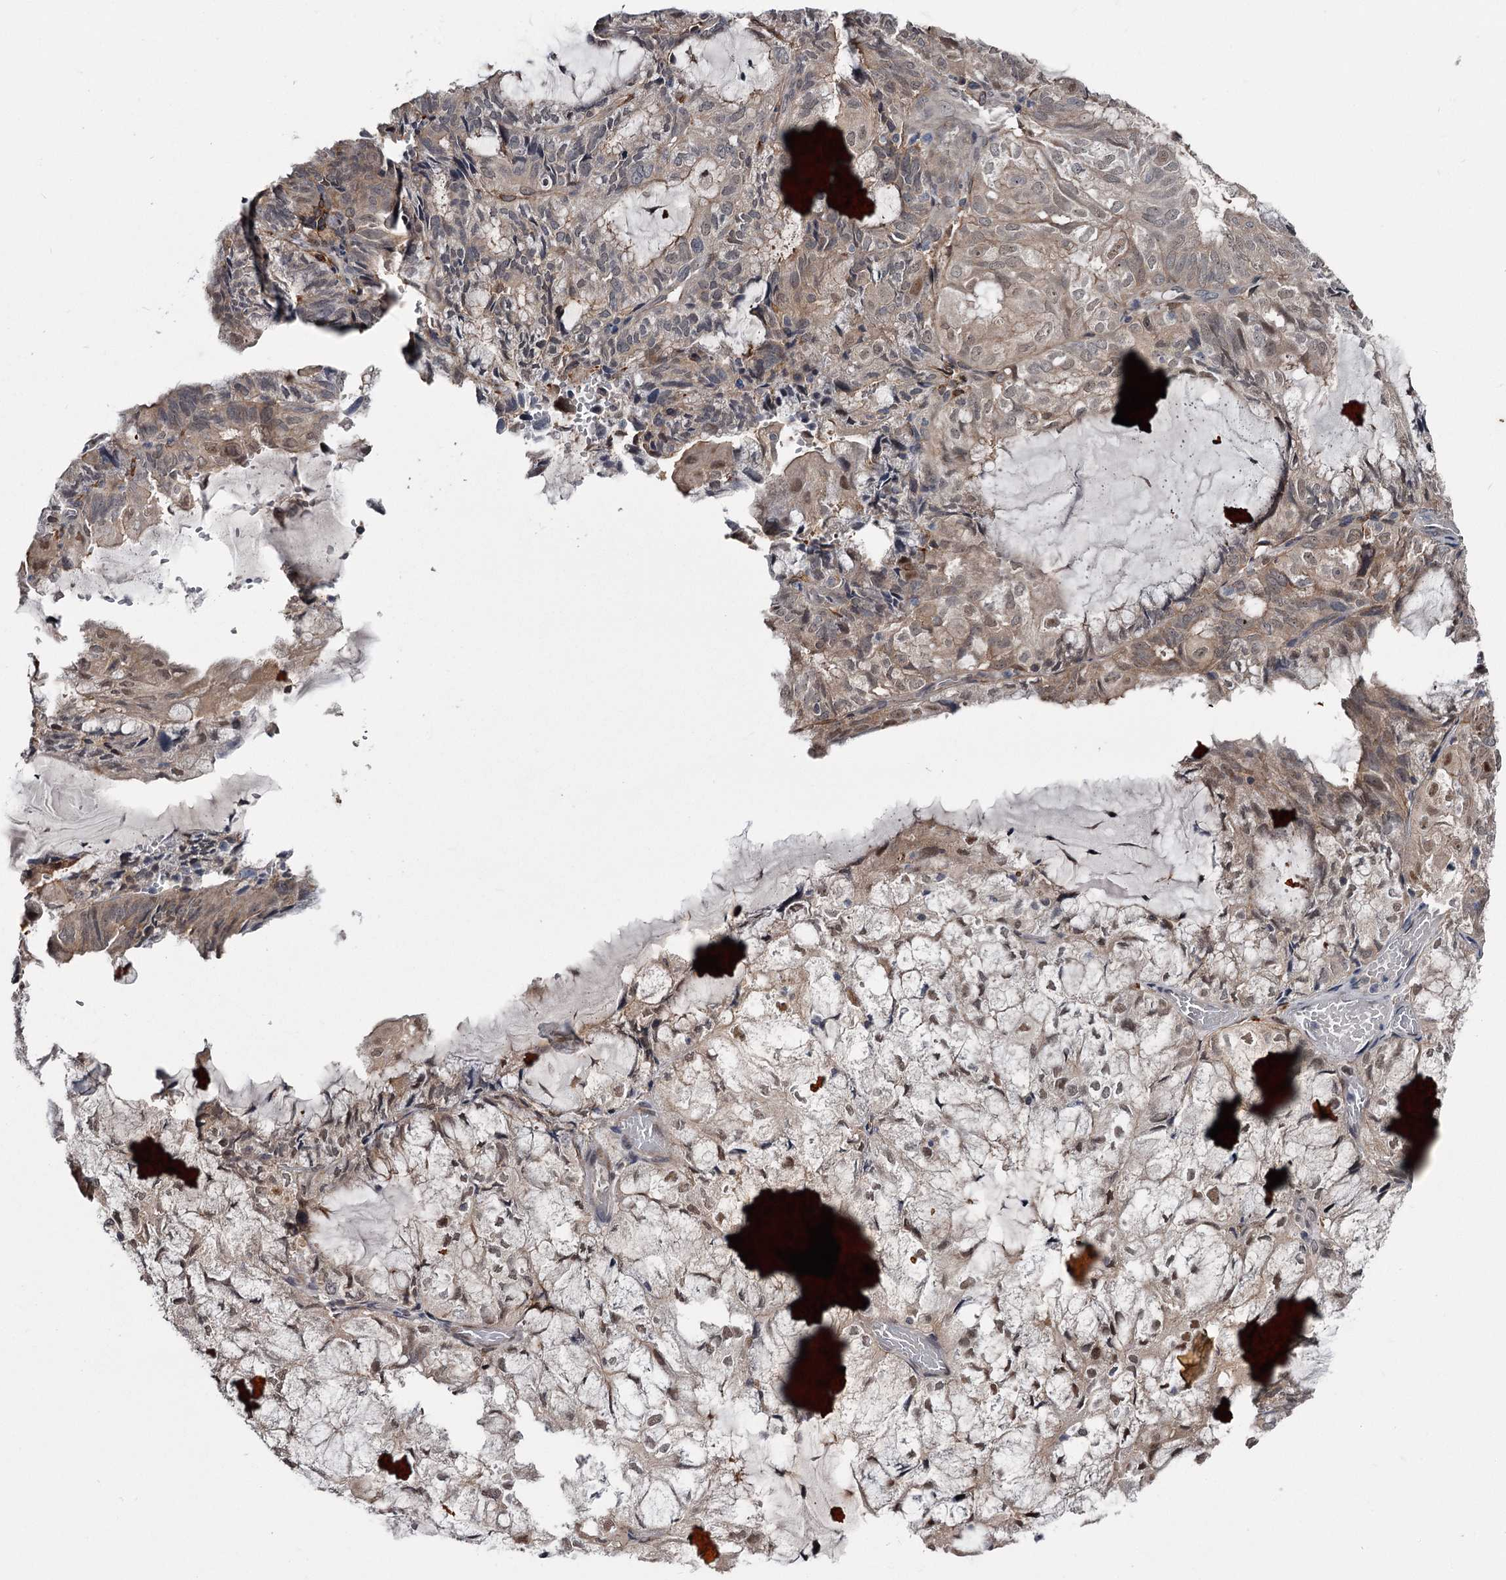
{"staining": {"intensity": "weak", "quantity": "<25%", "location": "cytoplasmic/membranous"}, "tissue": "endometrial cancer", "cell_type": "Tumor cells", "image_type": "cancer", "snomed": [{"axis": "morphology", "description": "Adenocarcinoma, NOS"}, {"axis": "topography", "description": "Endometrium"}], "caption": "A histopathology image of endometrial adenocarcinoma stained for a protein shows no brown staining in tumor cells.", "gene": "DAO", "patient": {"sex": "female", "age": 81}}